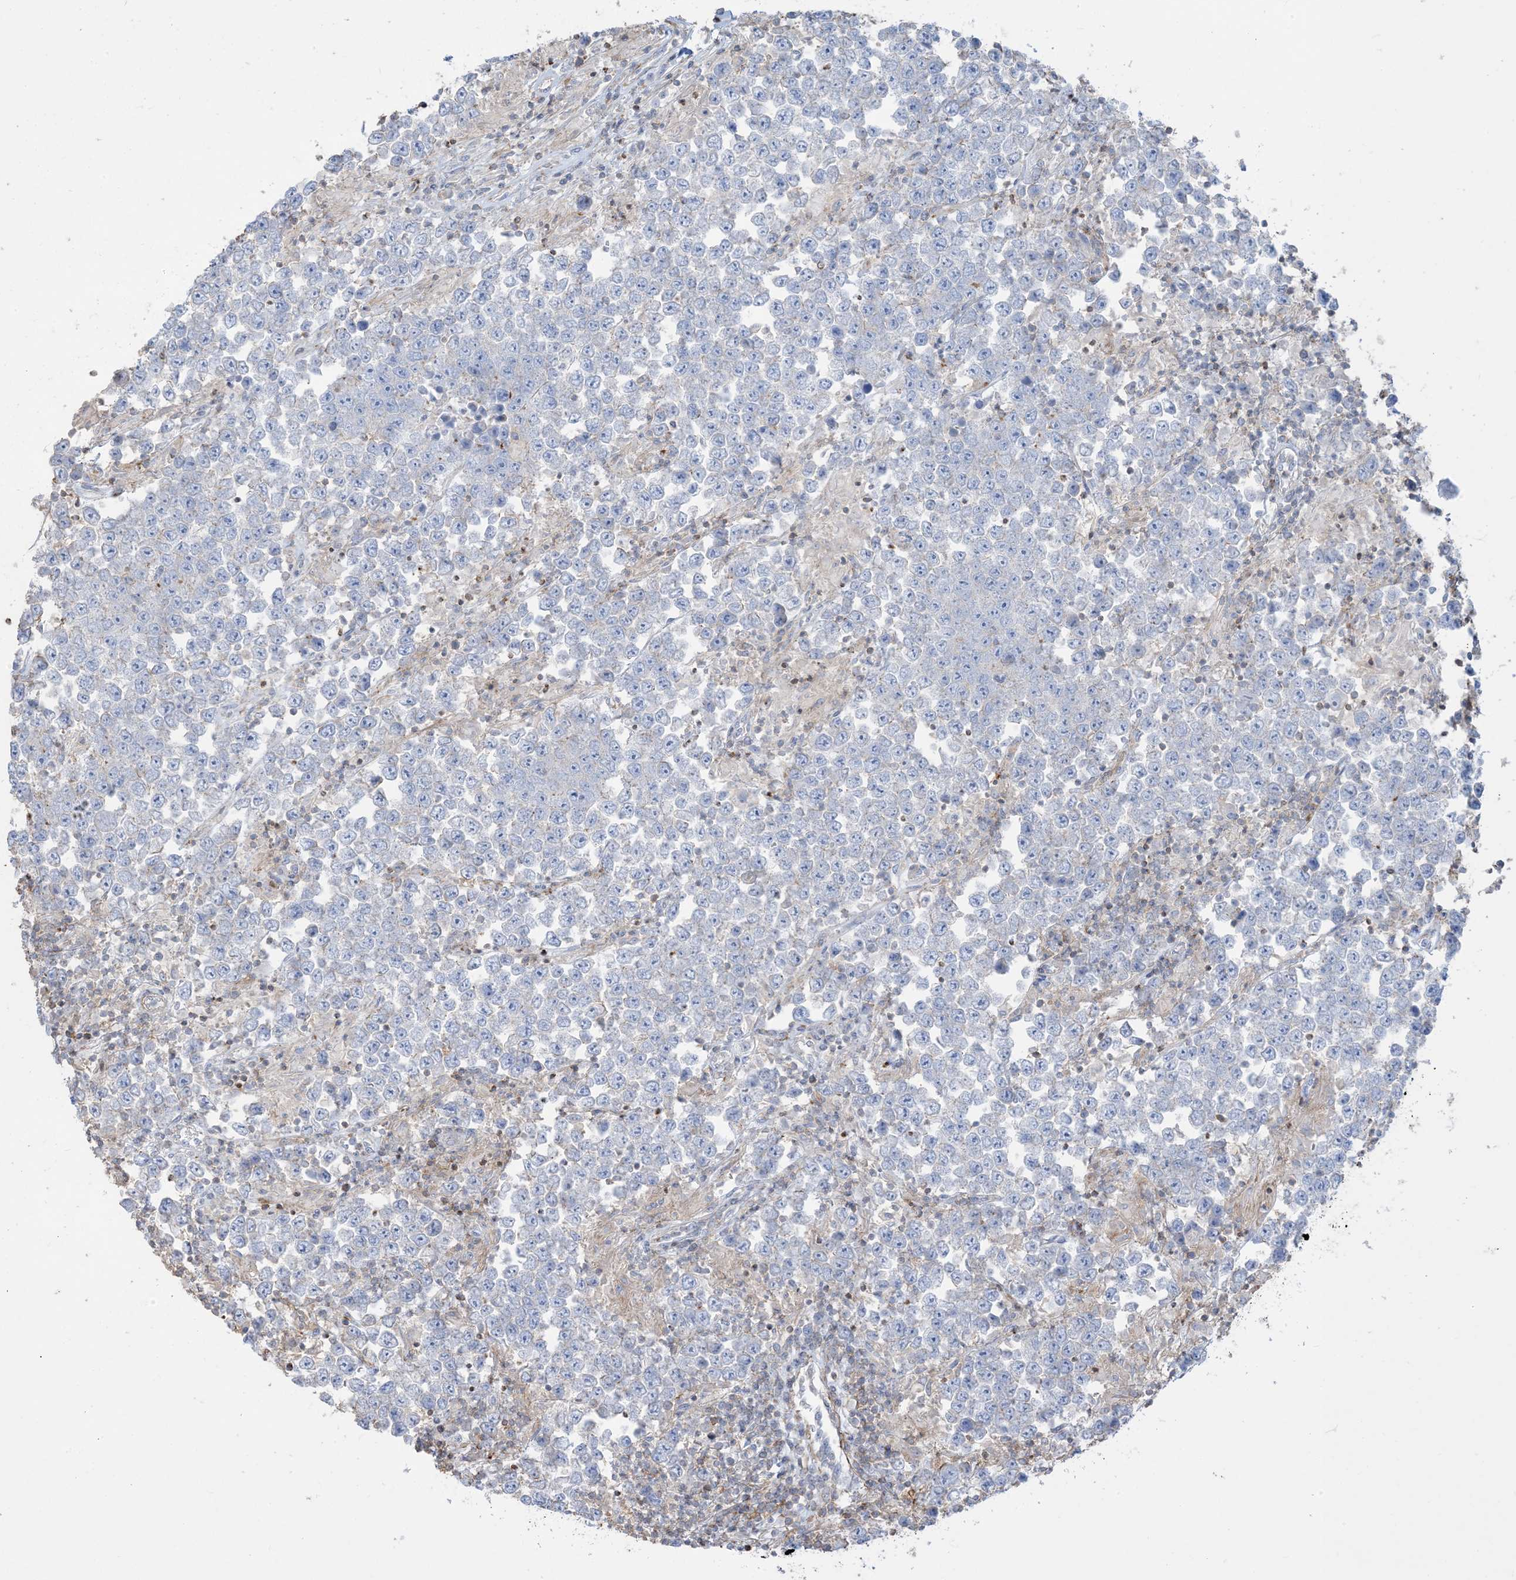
{"staining": {"intensity": "negative", "quantity": "none", "location": "none"}, "tissue": "testis cancer", "cell_type": "Tumor cells", "image_type": "cancer", "snomed": [{"axis": "morphology", "description": "Normal tissue, NOS"}, {"axis": "morphology", "description": "Urothelial carcinoma, High grade"}, {"axis": "morphology", "description": "Seminoma, NOS"}, {"axis": "morphology", "description": "Carcinoma, Embryonal, NOS"}, {"axis": "topography", "description": "Urinary bladder"}, {"axis": "topography", "description": "Testis"}], "caption": "This micrograph is of testis cancer (high-grade urothelial carcinoma) stained with IHC to label a protein in brown with the nuclei are counter-stained blue. There is no positivity in tumor cells. (DAB immunohistochemistry with hematoxylin counter stain).", "gene": "GTF3C2", "patient": {"sex": "male", "age": 41}}